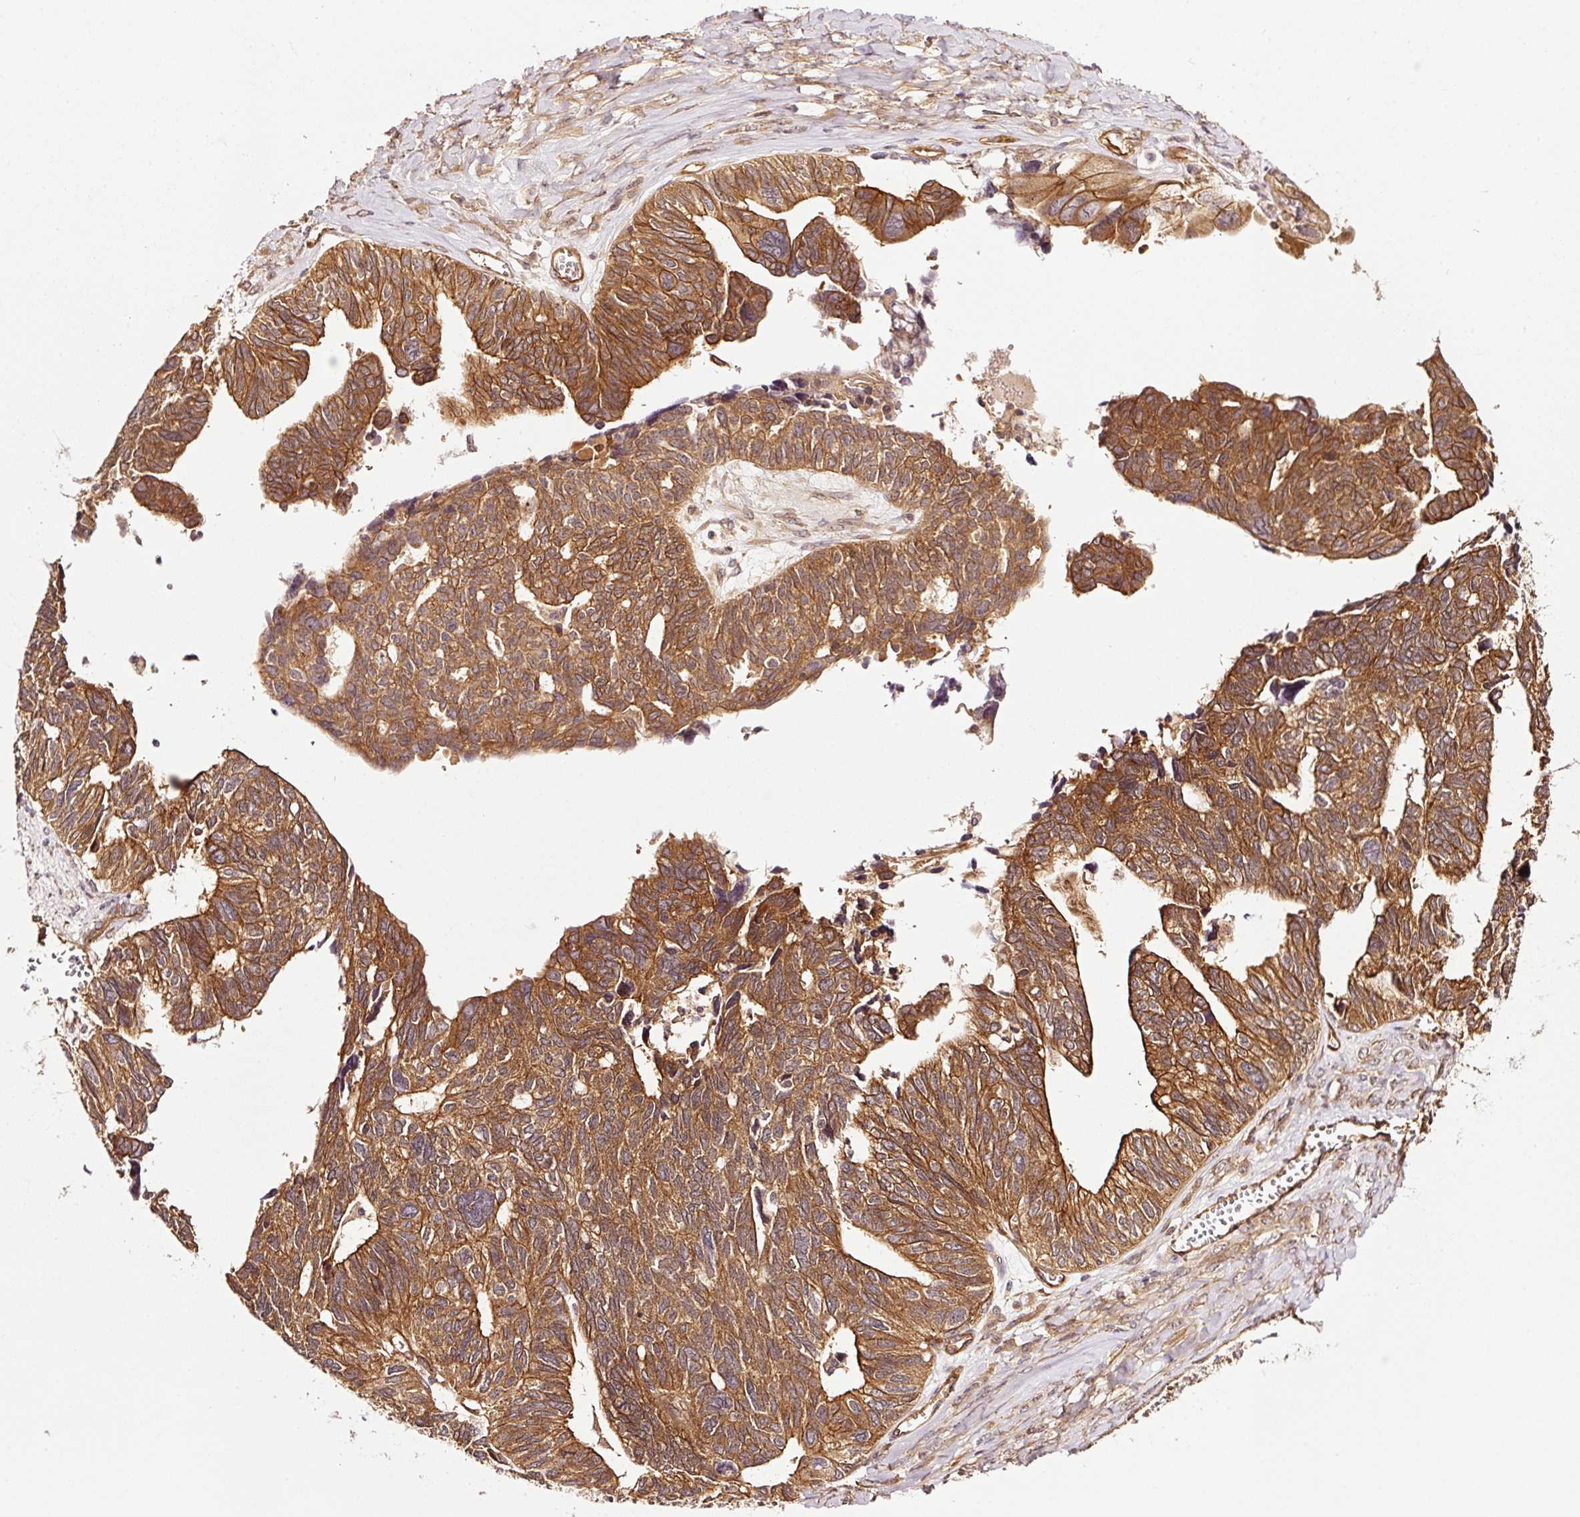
{"staining": {"intensity": "moderate", "quantity": ">75%", "location": "cytoplasmic/membranous"}, "tissue": "ovarian cancer", "cell_type": "Tumor cells", "image_type": "cancer", "snomed": [{"axis": "morphology", "description": "Cystadenocarcinoma, serous, NOS"}, {"axis": "topography", "description": "Ovary"}], "caption": "Immunohistochemical staining of ovarian cancer shows medium levels of moderate cytoplasmic/membranous staining in approximately >75% of tumor cells. (Brightfield microscopy of DAB IHC at high magnification).", "gene": "METAP1", "patient": {"sex": "female", "age": 79}}